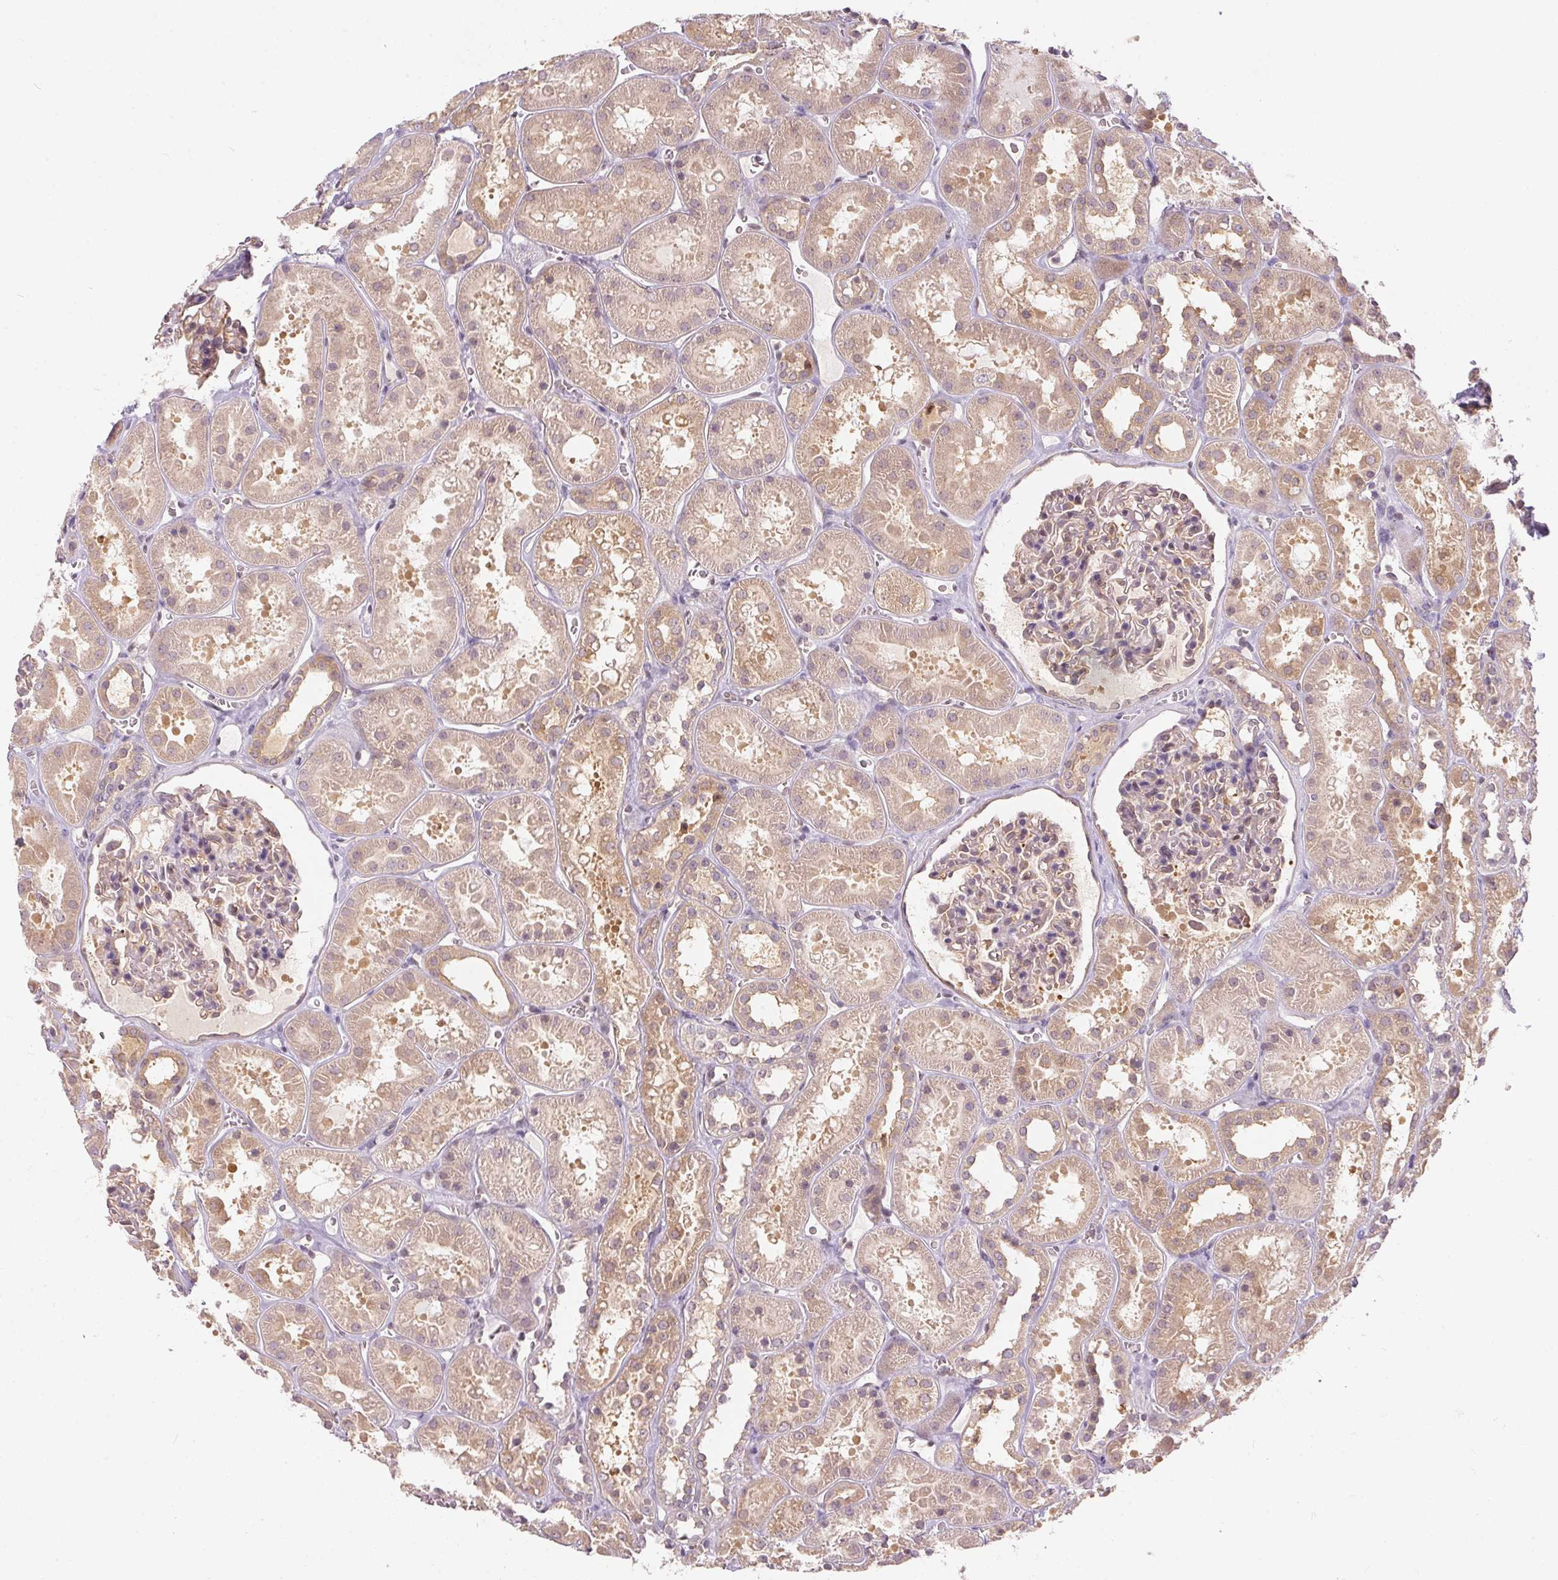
{"staining": {"intensity": "moderate", "quantity": "<25%", "location": "nuclear"}, "tissue": "kidney", "cell_type": "Cells in glomeruli", "image_type": "normal", "snomed": [{"axis": "morphology", "description": "Normal tissue, NOS"}, {"axis": "topography", "description": "Kidney"}], "caption": "Immunohistochemical staining of normal human kidney displays low levels of moderate nuclear positivity in approximately <25% of cells in glomeruli. The protein of interest is stained brown, and the nuclei are stained in blue (DAB (3,3'-diaminobenzidine) IHC with brightfield microscopy, high magnification).", "gene": "BLMH", "patient": {"sex": "female", "age": 41}}